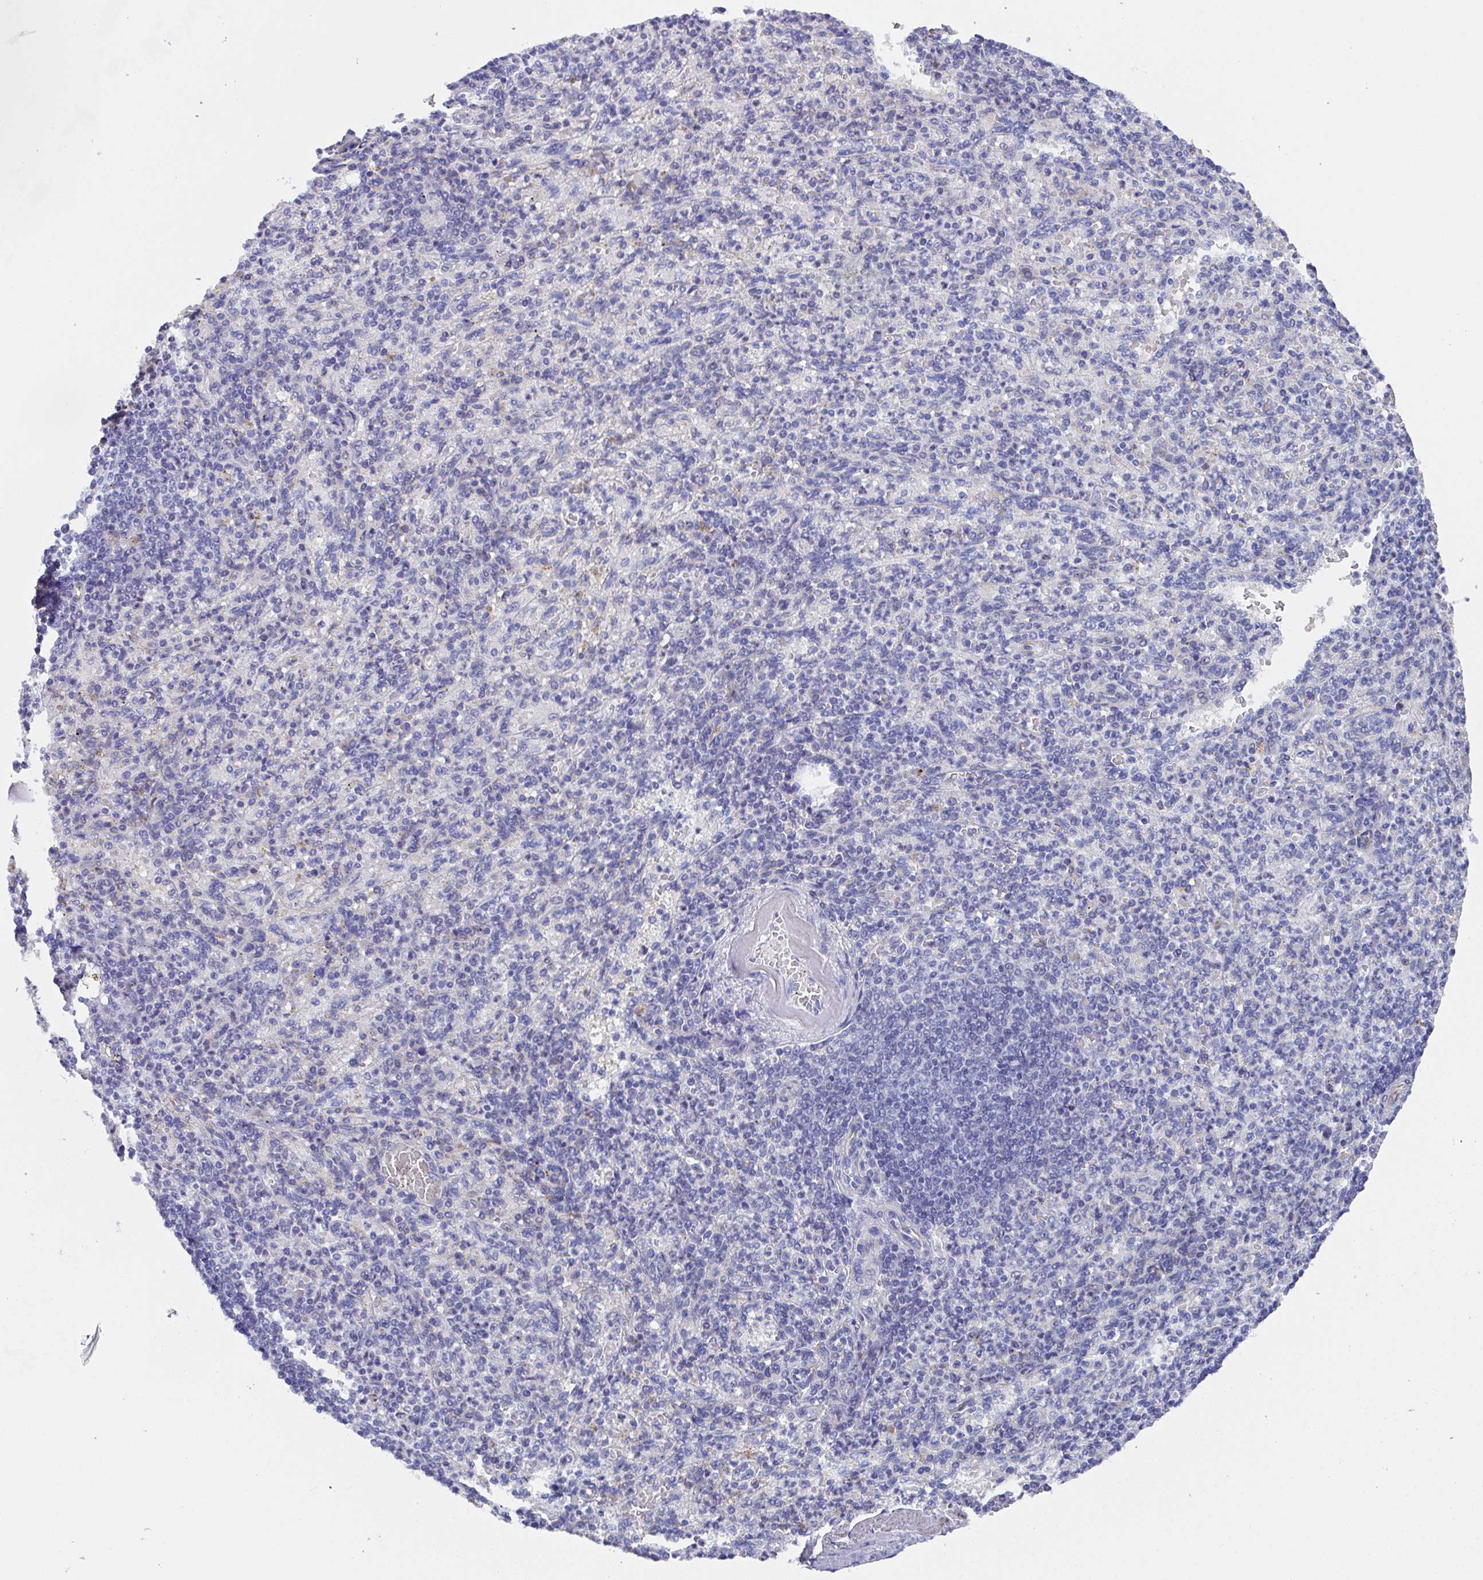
{"staining": {"intensity": "negative", "quantity": "none", "location": "none"}, "tissue": "spleen", "cell_type": "Cells in red pulp", "image_type": "normal", "snomed": [{"axis": "morphology", "description": "Normal tissue, NOS"}, {"axis": "topography", "description": "Spleen"}], "caption": "Cells in red pulp show no significant protein expression in normal spleen. (Brightfield microscopy of DAB (3,3'-diaminobenzidine) IHC at high magnification).", "gene": "SSC4D", "patient": {"sex": "female", "age": 74}}